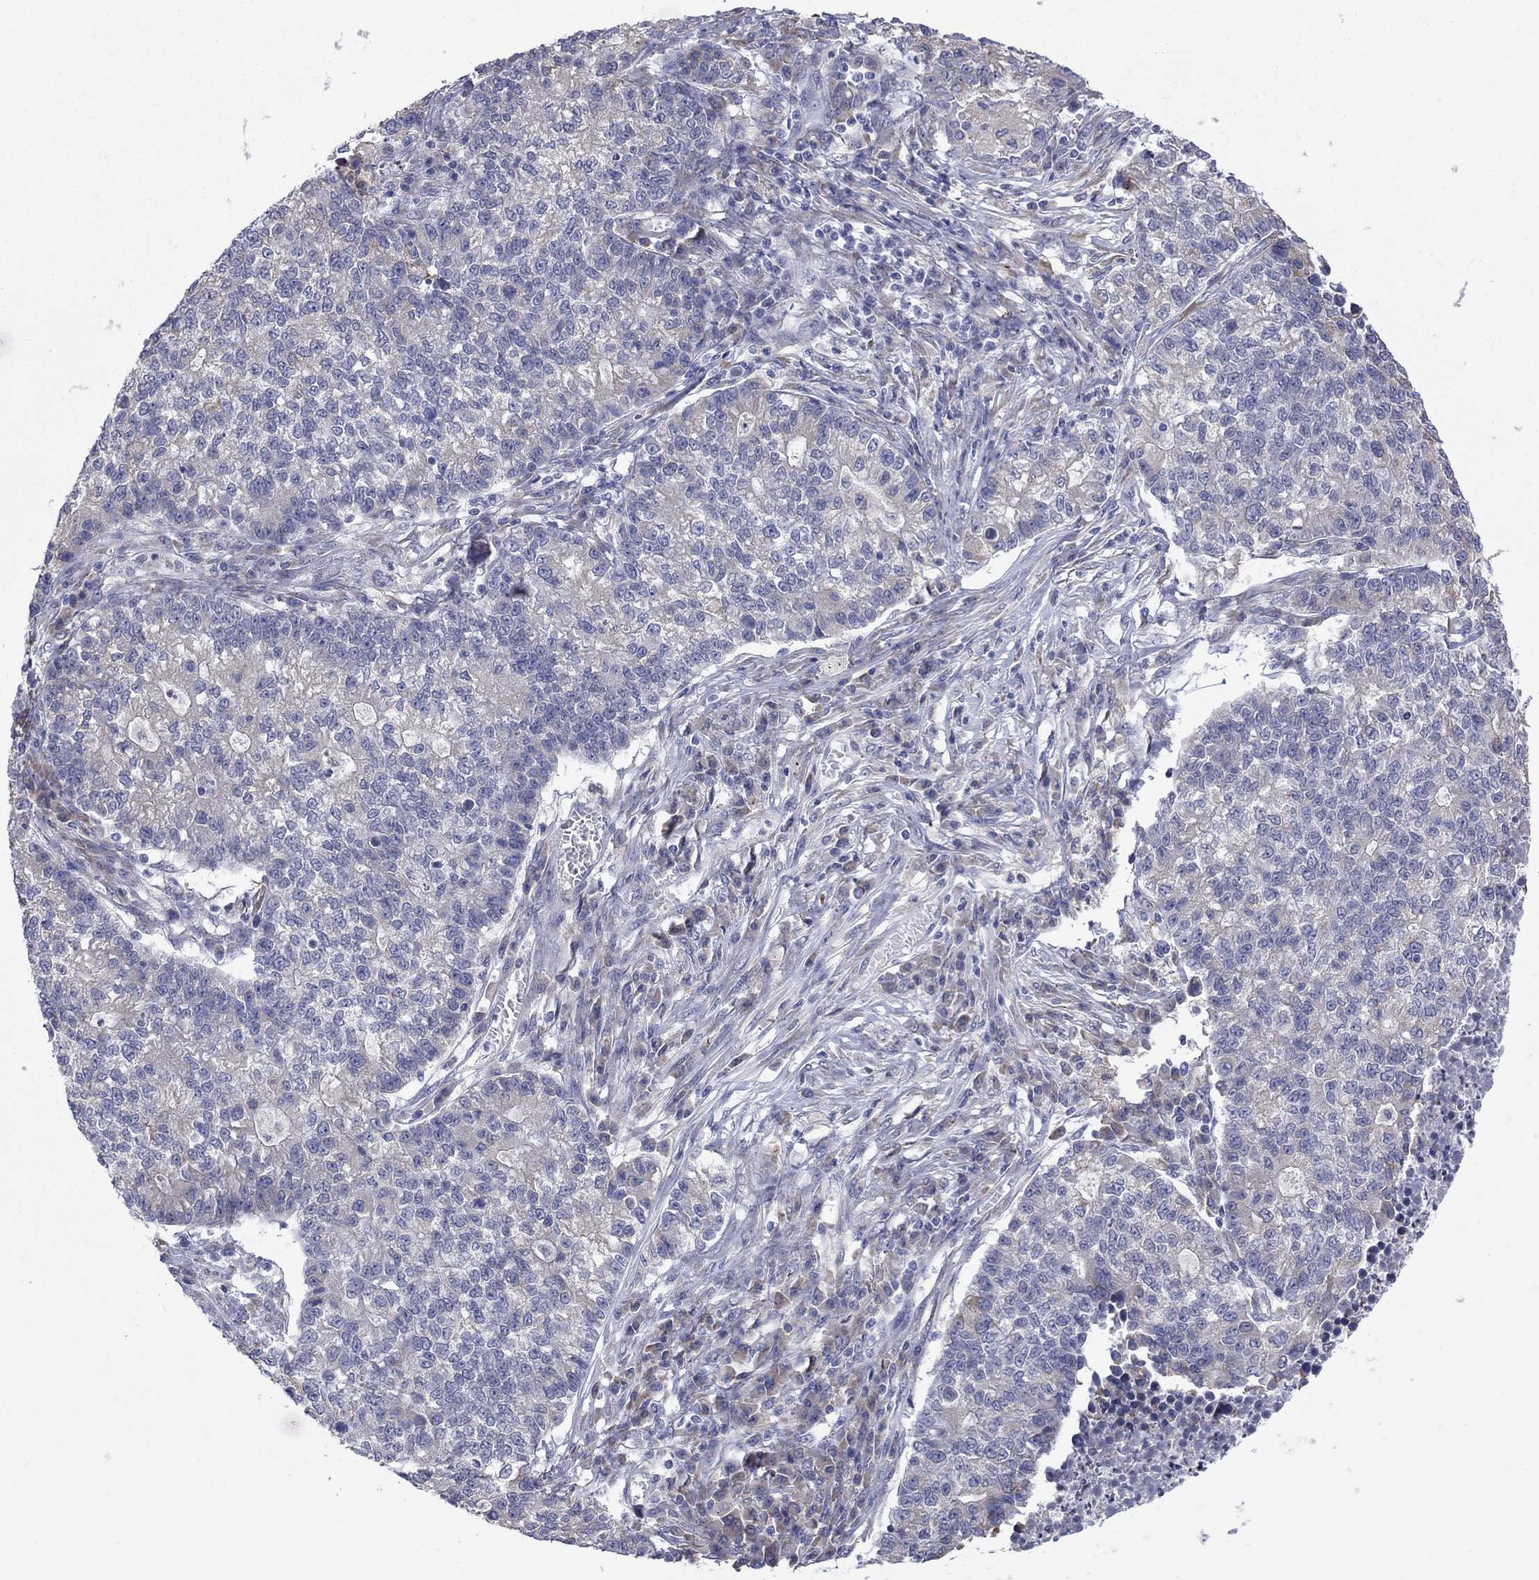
{"staining": {"intensity": "negative", "quantity": "none", "location": "none"}, "tissue": "lung cancer", "cell_type": "Tumor cells", "image_type": "cancer", "snomed": [{"axis": "morphology", "description": "Adenocarcinoma, NOS"}, {"axis": "topography", "description": "Lung"}], "caption": "Tumor cells show no significant protein expression in lung cancer (adenocarcinoma).", "gene": "TMPRSS11A", "patient": {"sex": "male", "age": 57}}